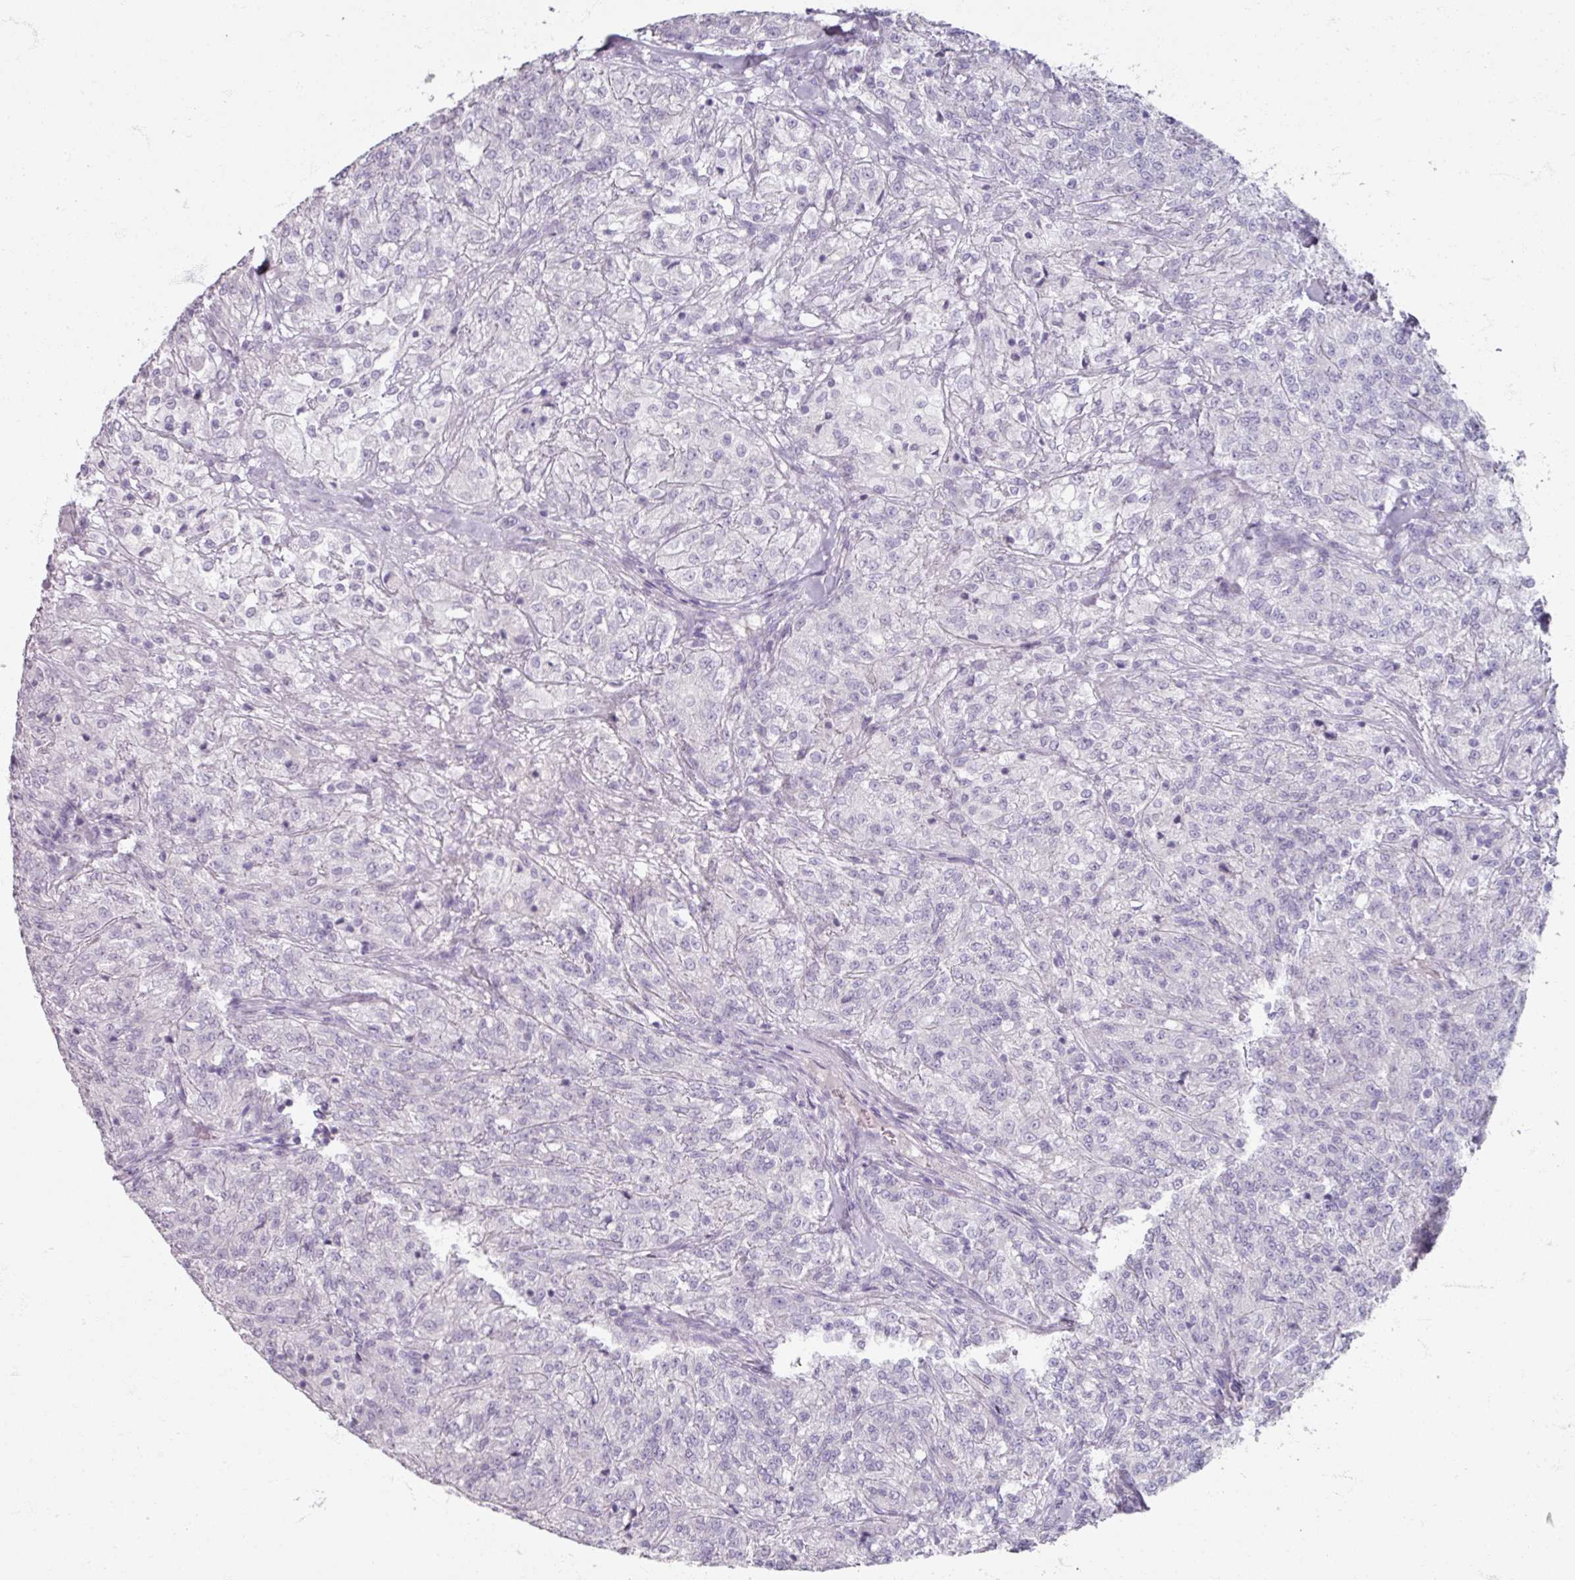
{"staining": {"intensity": "negative", "quantity": "none", "location": "none"}, "tissue": "renal cancer", "cell_type": "Tumor cells", "image_type": "cancer", "snomed": [{"axis": "morphology", "description": "Adenocarcinoma, NOS"}, {"axis": "topography", "description": "Kidney"}], "caption": "Immunohistochemistry photomicrograph of human renal cancer stained for a protein (brown), which demonstrates no expression in tumor cells.", "gene": "TG", "patient": {"sex": "female", "age": 63}}